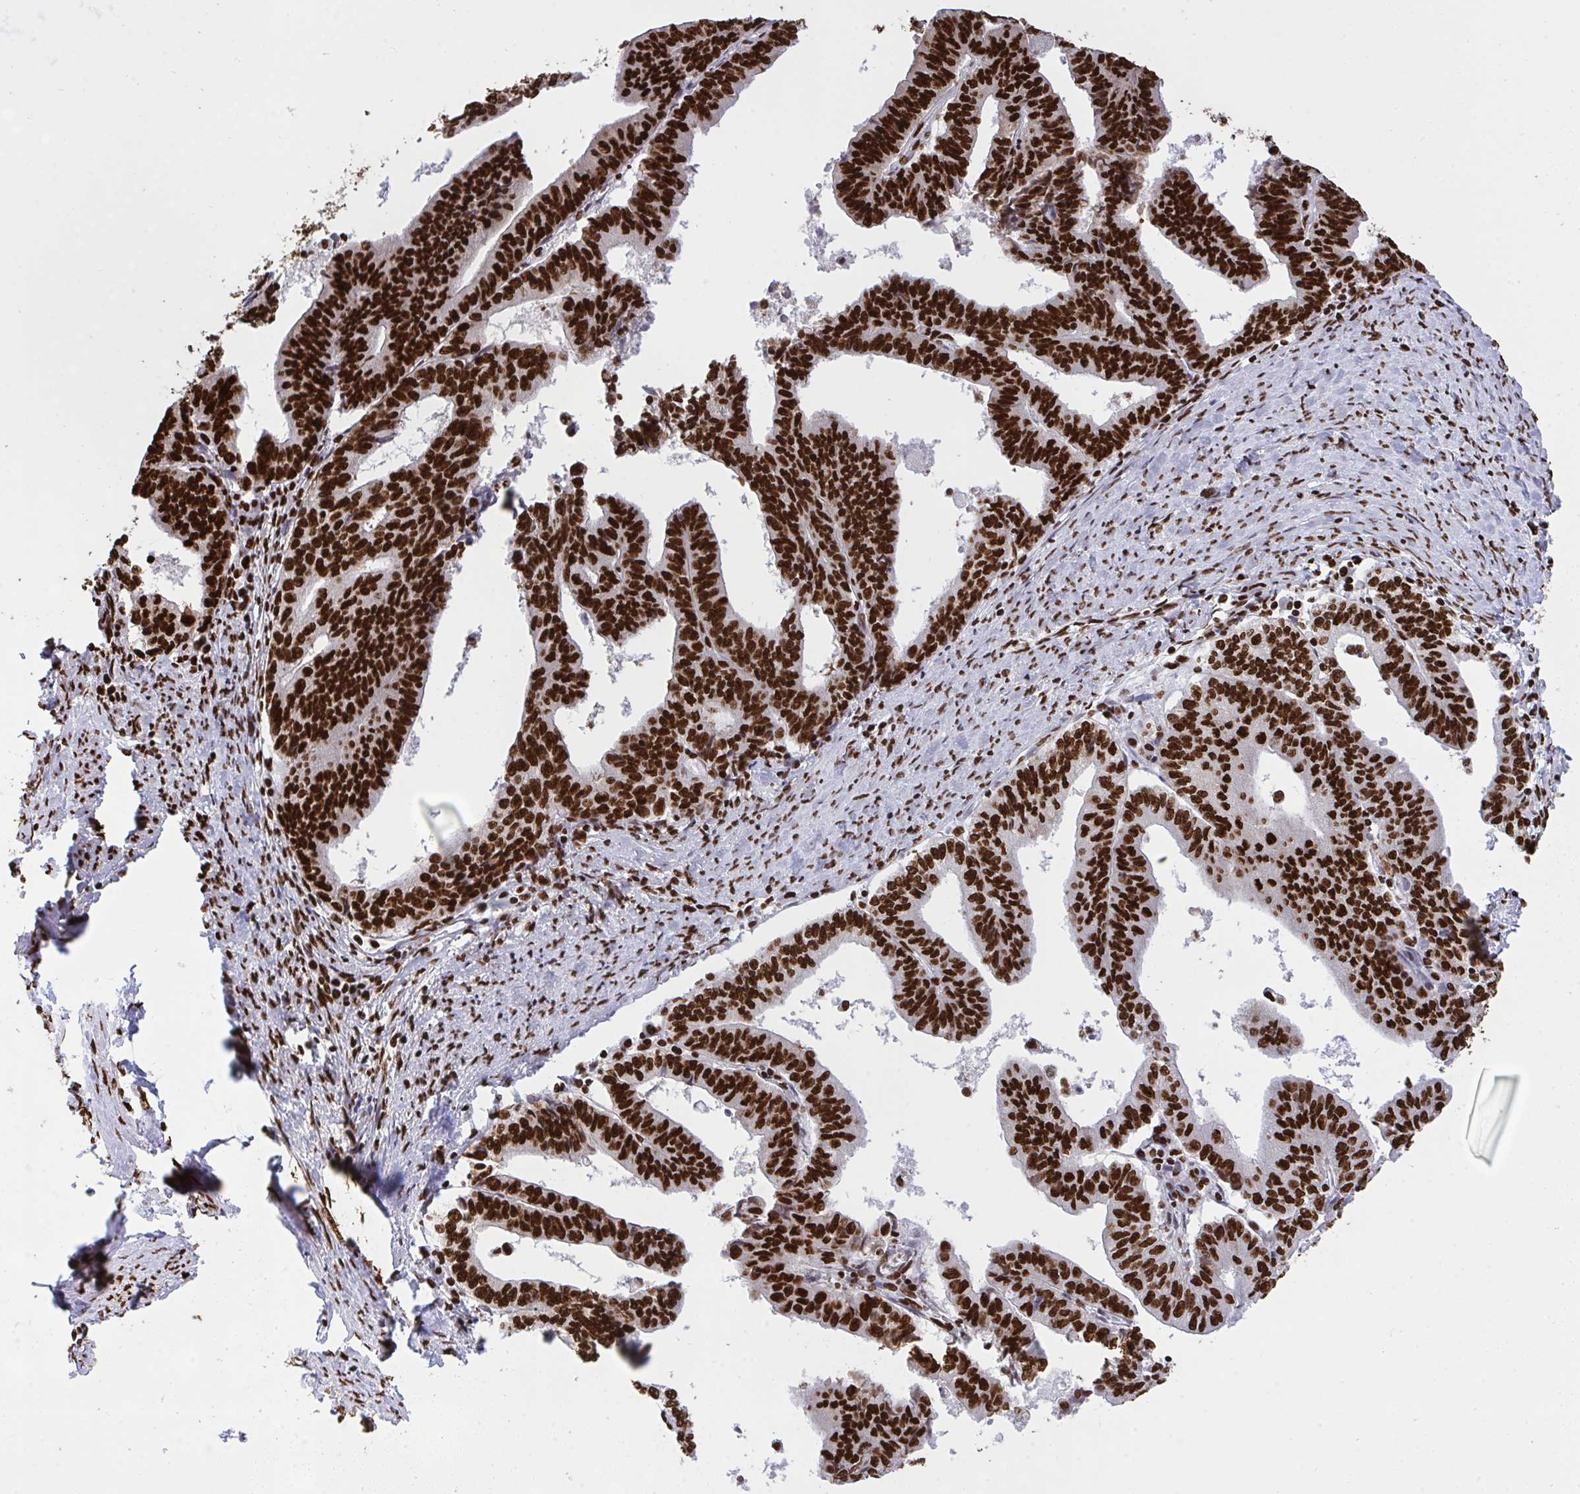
{"staining": {"intensity": "strong", "quantity": ">75%", "location": "nuclear"}, "tissue": "endometrial cancer", "cell_type": "Tumor cells", "image_type": "cancer", "snomed": [{"axis": "morphology", "description": "Adenocarcinoma, NOS"}, {"axis": "topography", "description": "Endometrium"}], "caption": "About >75% of tumor cells in human endometrial cancer reveal strong nuclear protein positivity as visualized by brown immunohistochemical staining.", "gene": "HNRNPL", "patient": {"sex": "female", "age": 65}}